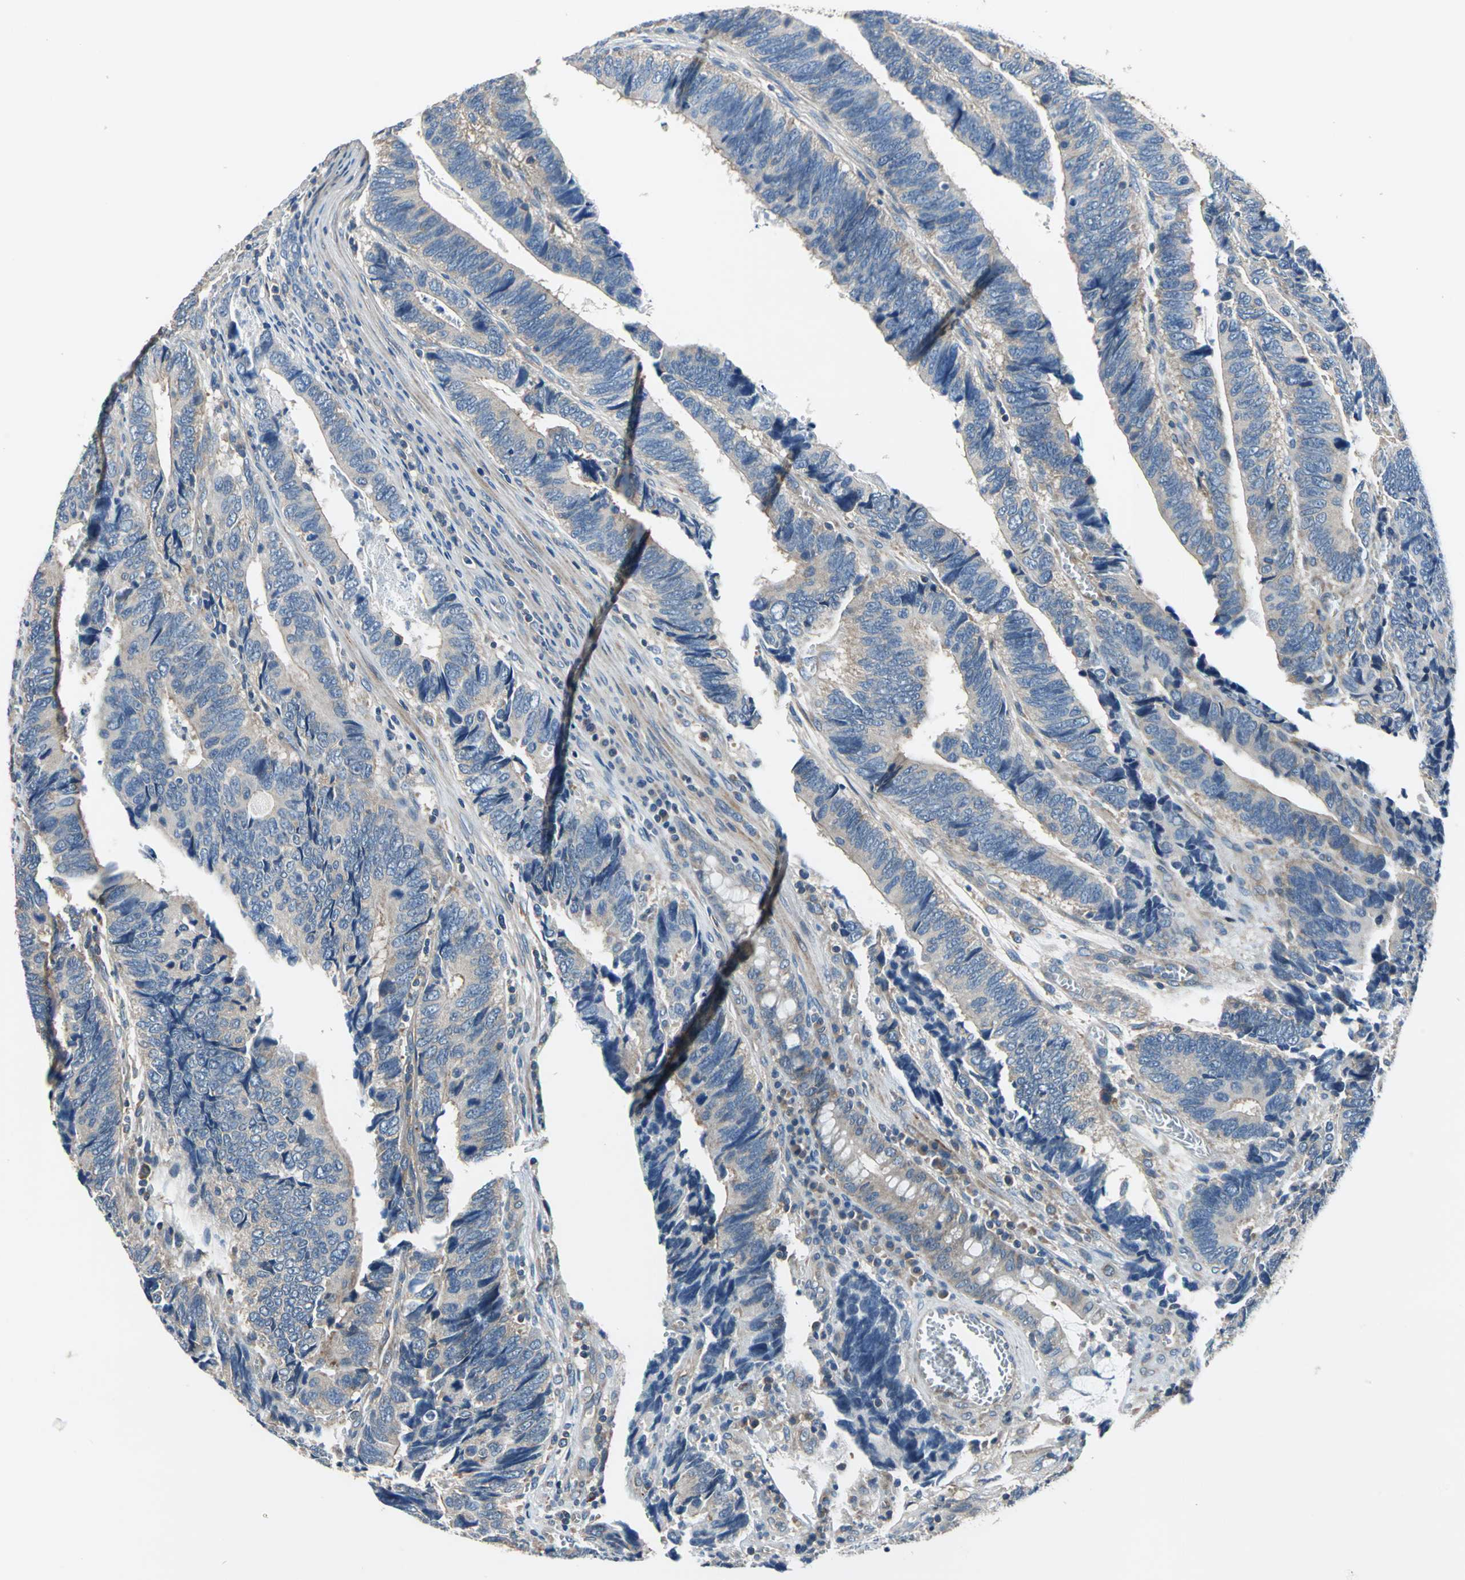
{"staining": {"intensity": "weak", "quantity": ">75%", "location": "cytoplasmic/membranous"}, "tissue": "colorectal cancer", "cell_type": "Tumor cells", "image_type": "cancer", "snomed": [{"axis": "morphology", "description": "Adenocarcinoma, NOS"}, {"axis": "topography", "description": "Colon"}], "caption": "Tumor cells exhibit low levels of weak cytoplasmic/membranous expression in approximately >75% of cells in human colorectal cancer.", "gene": "DDX3Y", "patient": {"sex": "male", "age": 72}}